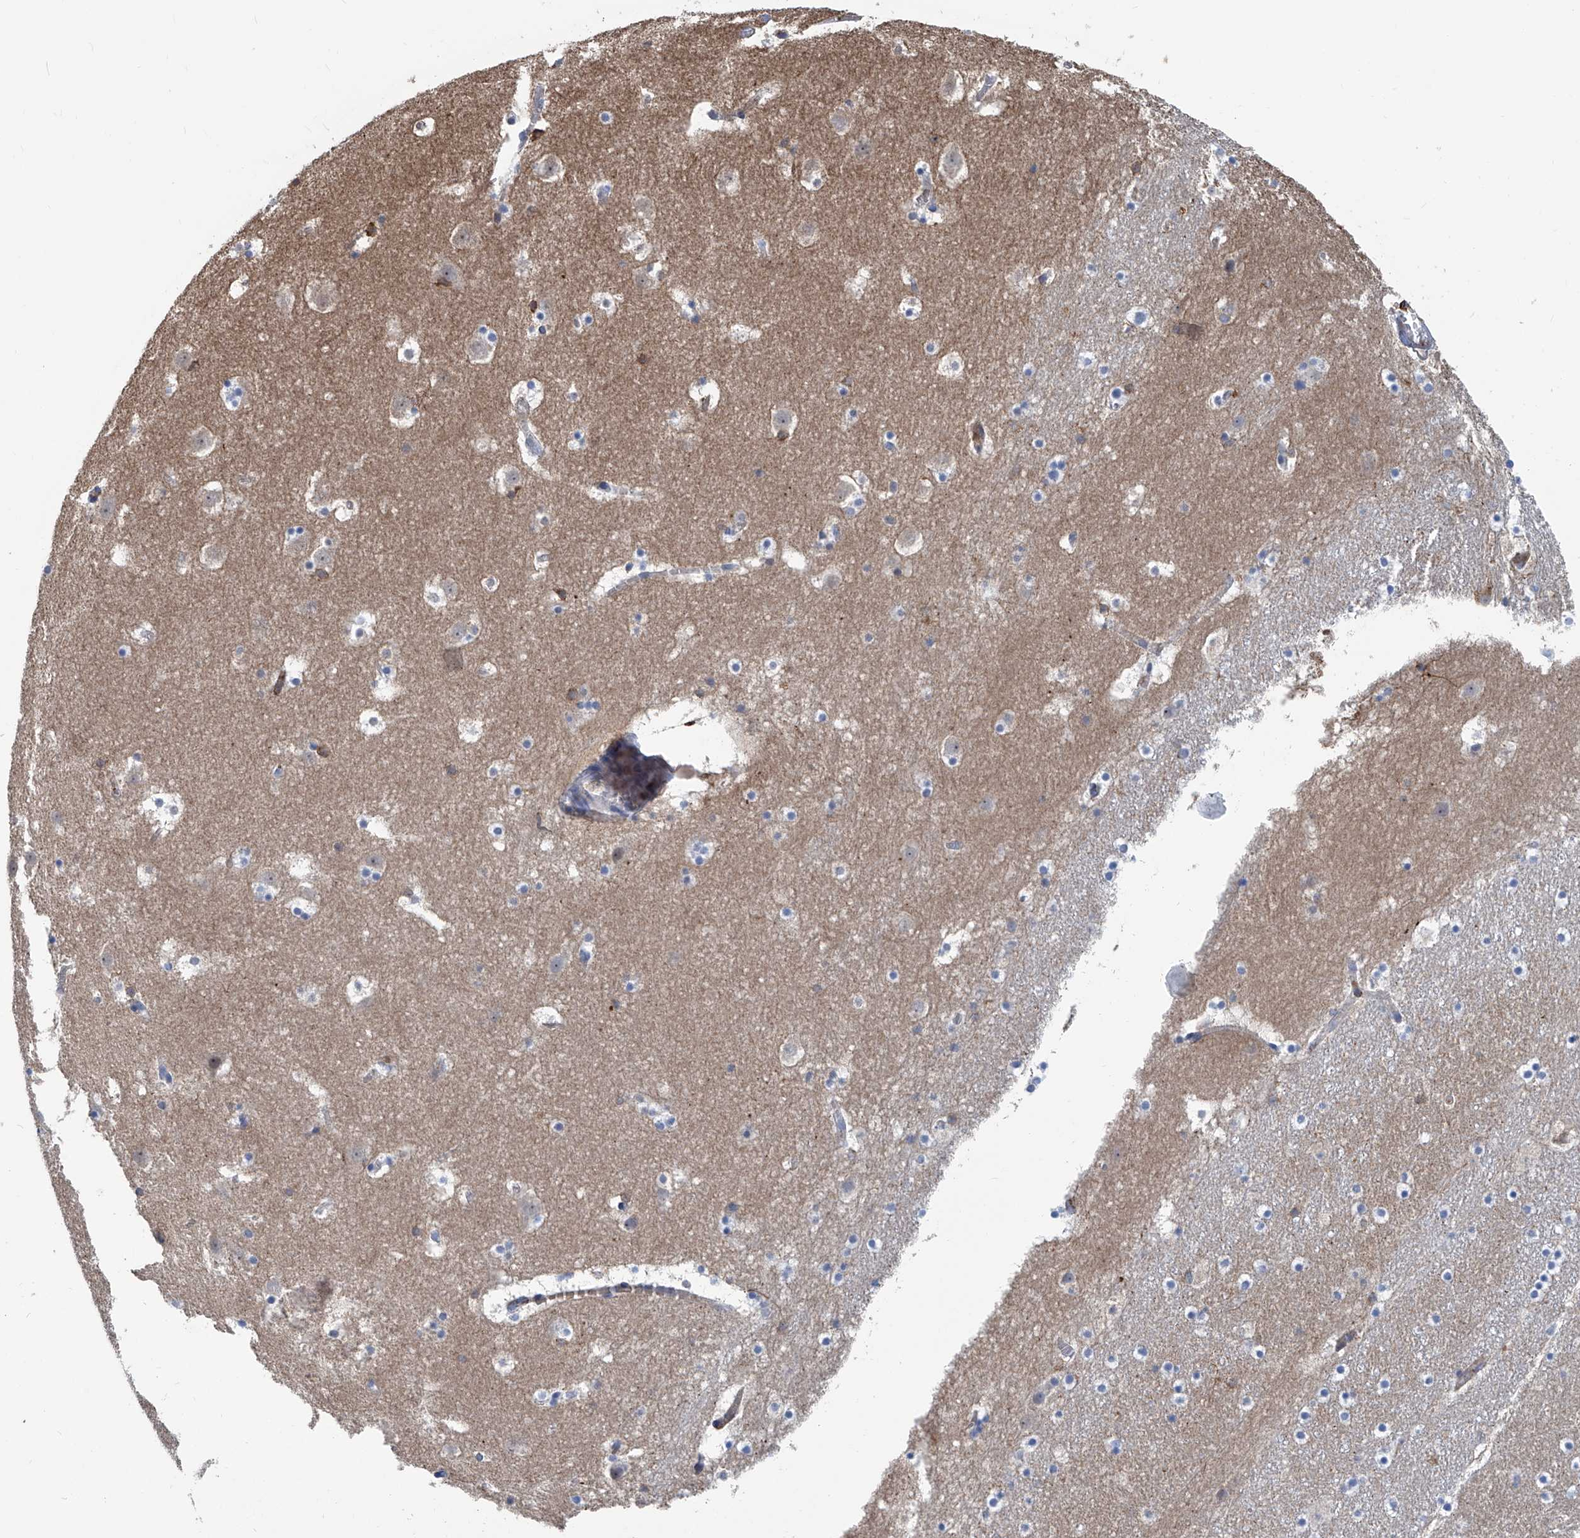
{"staining": {"intensity": "moderate", "quantity": "<25%", "location": "cytoplasmic/membranous"}, "tissue": "caudate", "cell_type": "Glial cells", "image_type": "normal", "snomed": [{"axis": "morphology", "description": "Normal tissue, NOS"}, {"axis": "topography", "description": "Lateral ventricle wall"}], "caption": "Caudate stained for a protein (brown) reveals moderate cytoplasmic/membranous positive staining in approximately <25% of glial cells.", "gene": "ZNF484", "patient": {"sex": "male", "age": 45}}